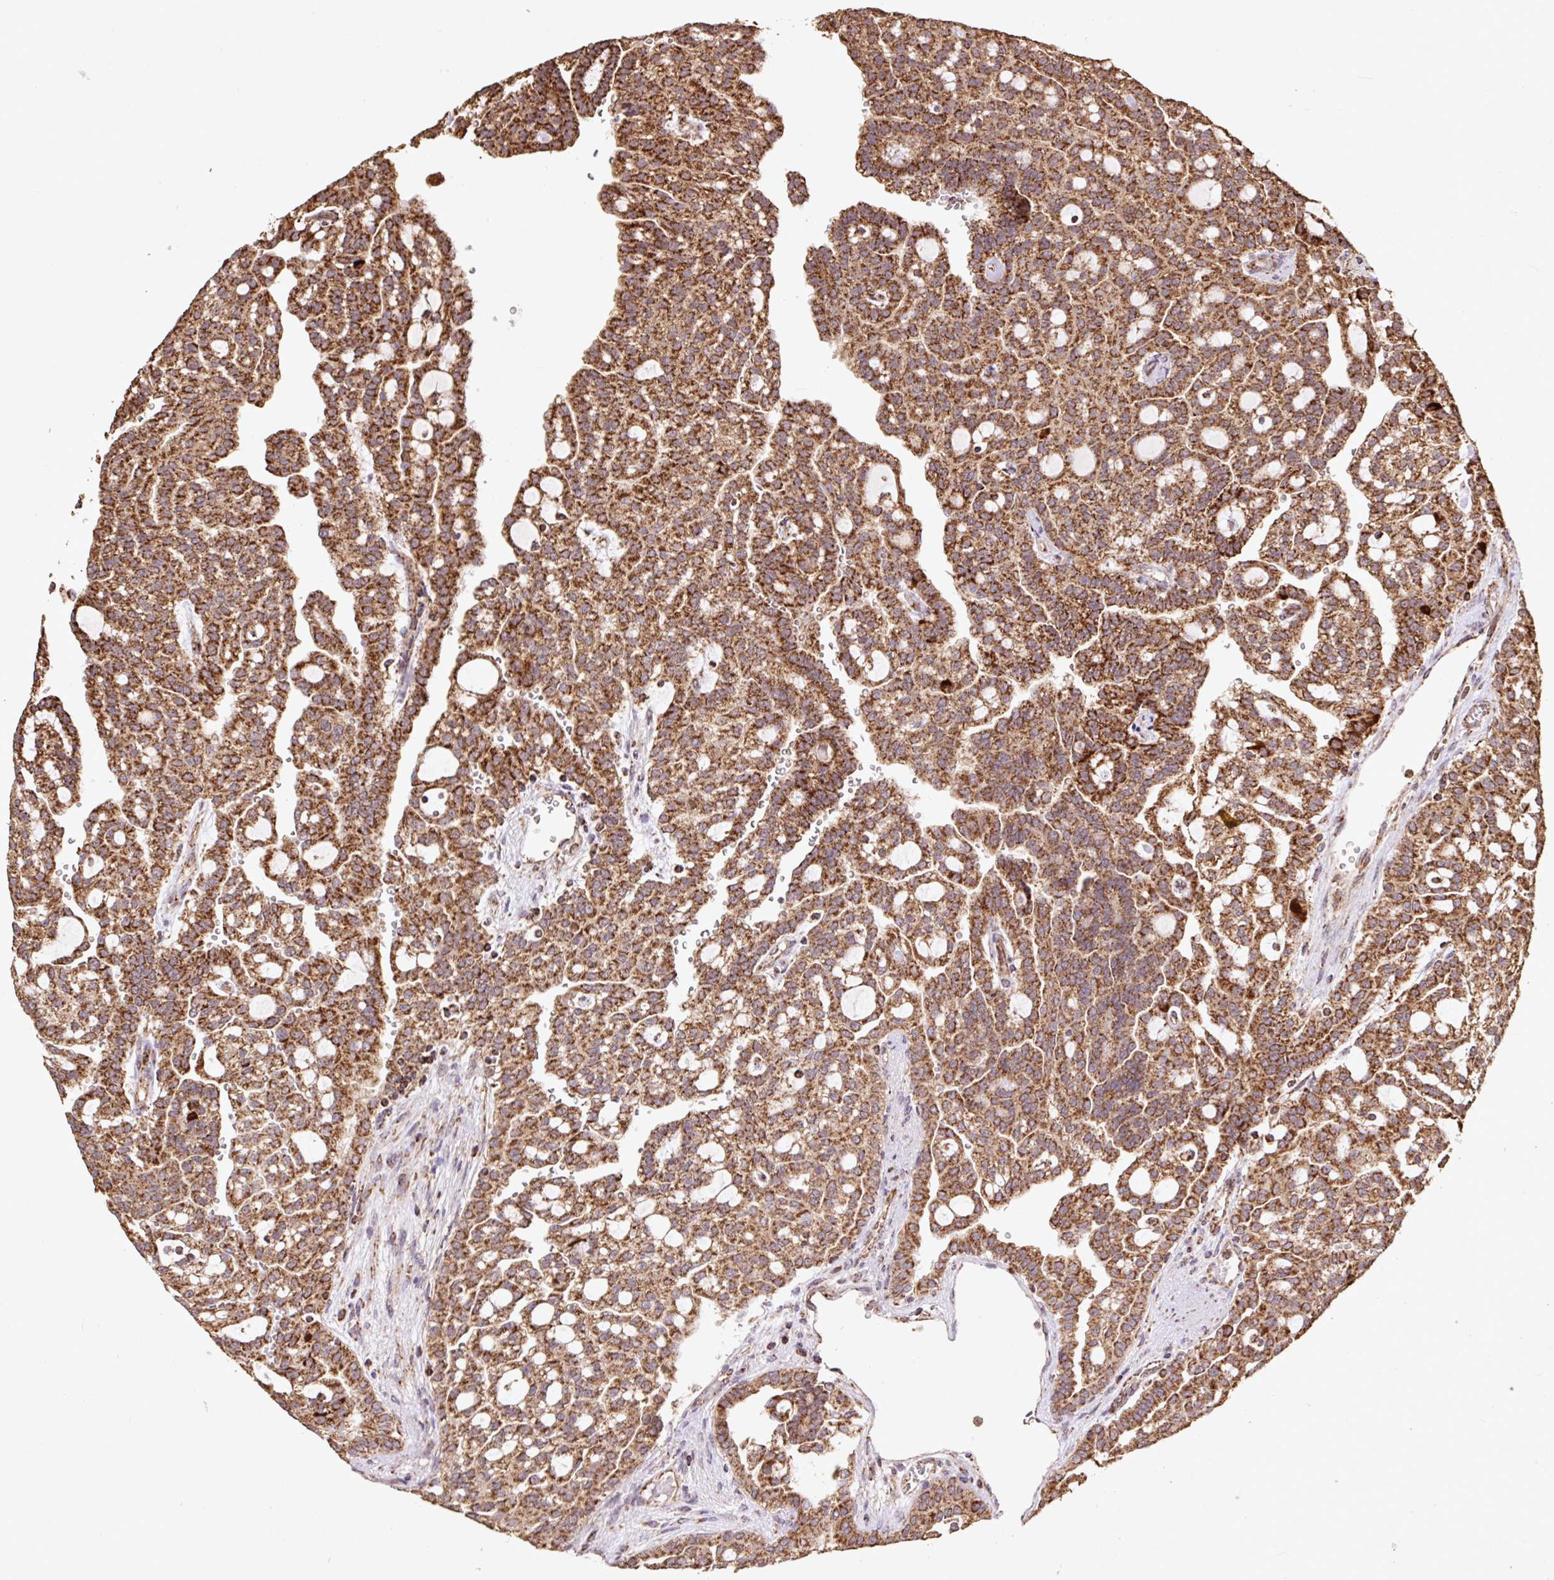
{"staining": {"intensity": "moderate", "quantity": ">75%", "location": "cytoplasmic/membranous"}, "tissue": "renal cancer", "cell_type": "Tumor cells", "image_type": "cancer", "snomed": [{"axis": "morphology", "description": "Adenocarcinoma, NOS"}, {"axis": "topography", "description": "Kidney"}], "caption": "Protein staining of renal adenocarcinoma tissue exhibits moderate cytoplasmic/membranous staining in approximately >75% of tumor cells.", "gene": "ATP5F1A", "patient": {"sex": "male", "age": 63}}